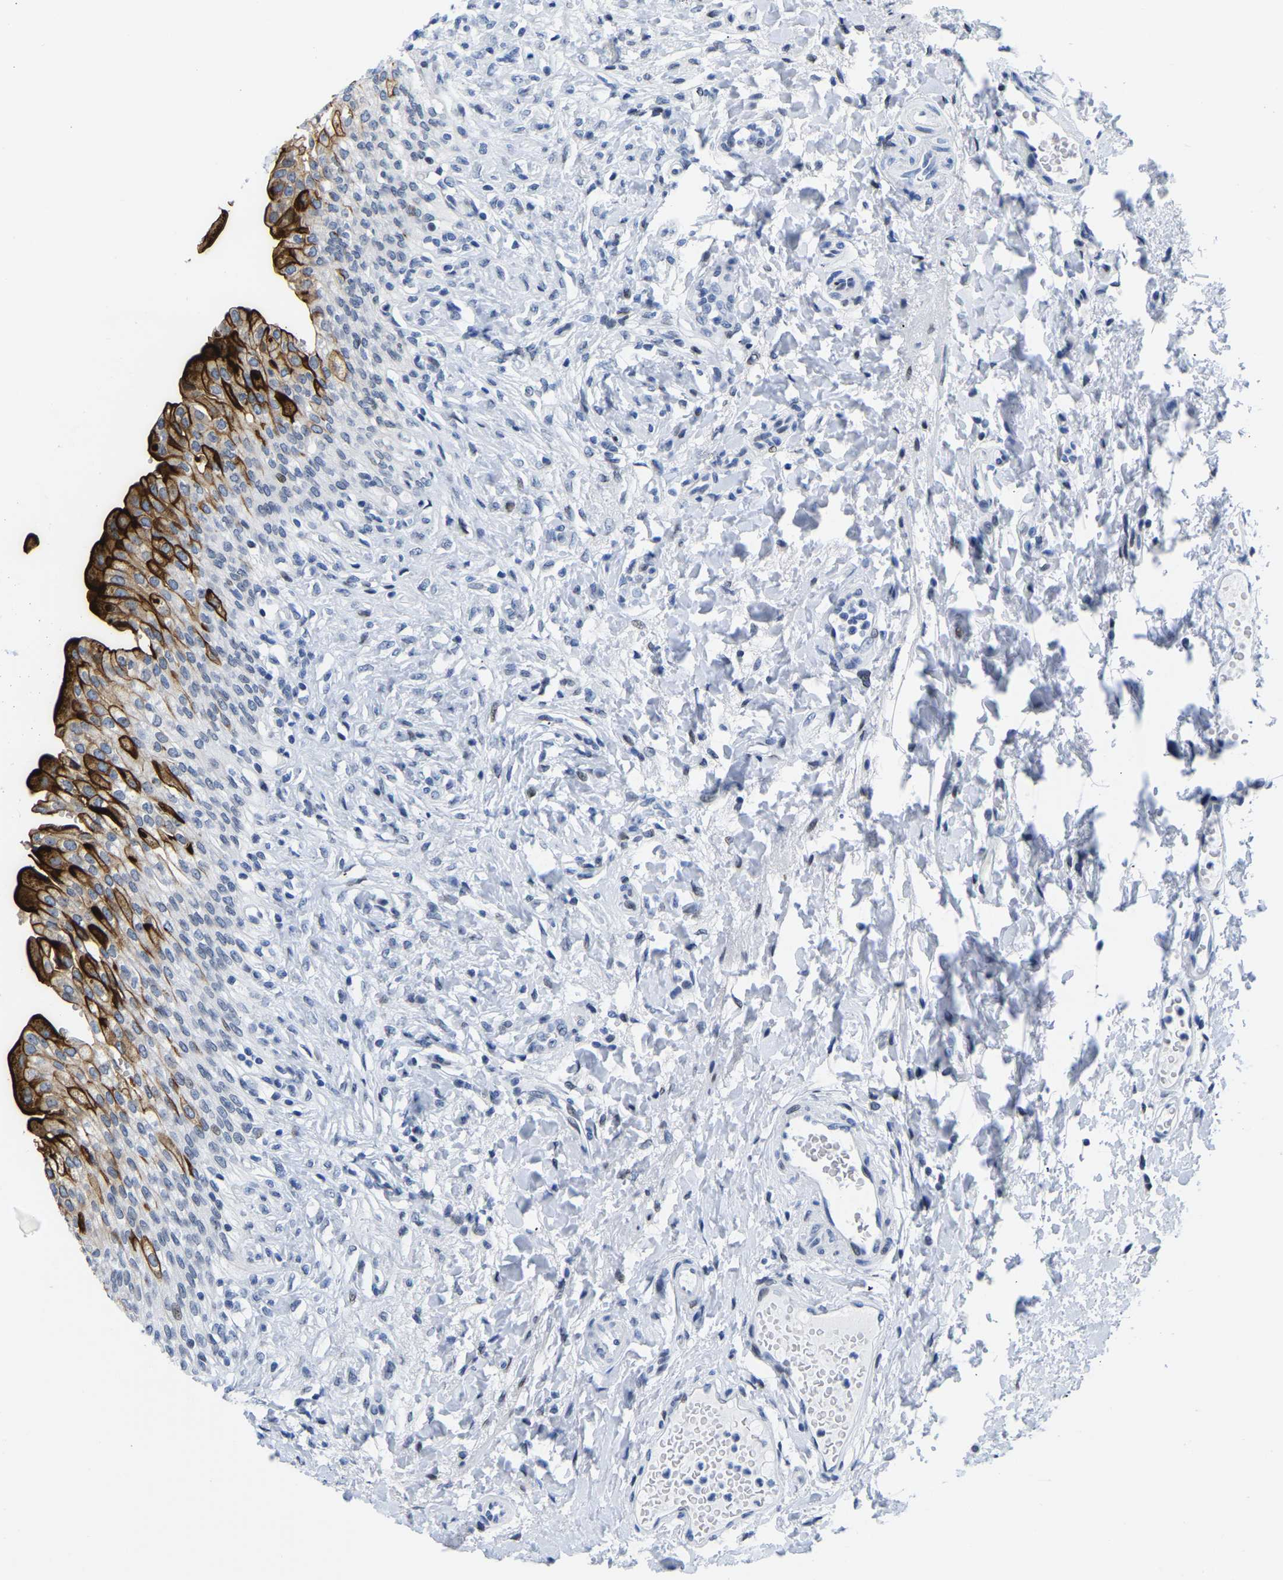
{"staining": {"intensity": "strong", "quantity": "25%-75%", "location": "cytoplasmic/membranous"}, "tissue": "urinary bladder", "cell_type": "Urothelial cells", "image_type": "normal", "snomed": [{"axis": "morphology", "description": "Urothelial carcinoma, High grade"}, {"axis": "topography", "description": "Urinary bladder"}], "caption": "Immunohistochemistry histopathology image of unremarkable urinary bladder: urinary bladder stained using IHC shows high levels of strong protein expression localized specifically in the cytoplasmic/membranous of urothelial cells, appearing as a cytoplasmic/membranous brown color.", "gene": "UPK3A", "patient": {"sex": "male", "age": 46}}